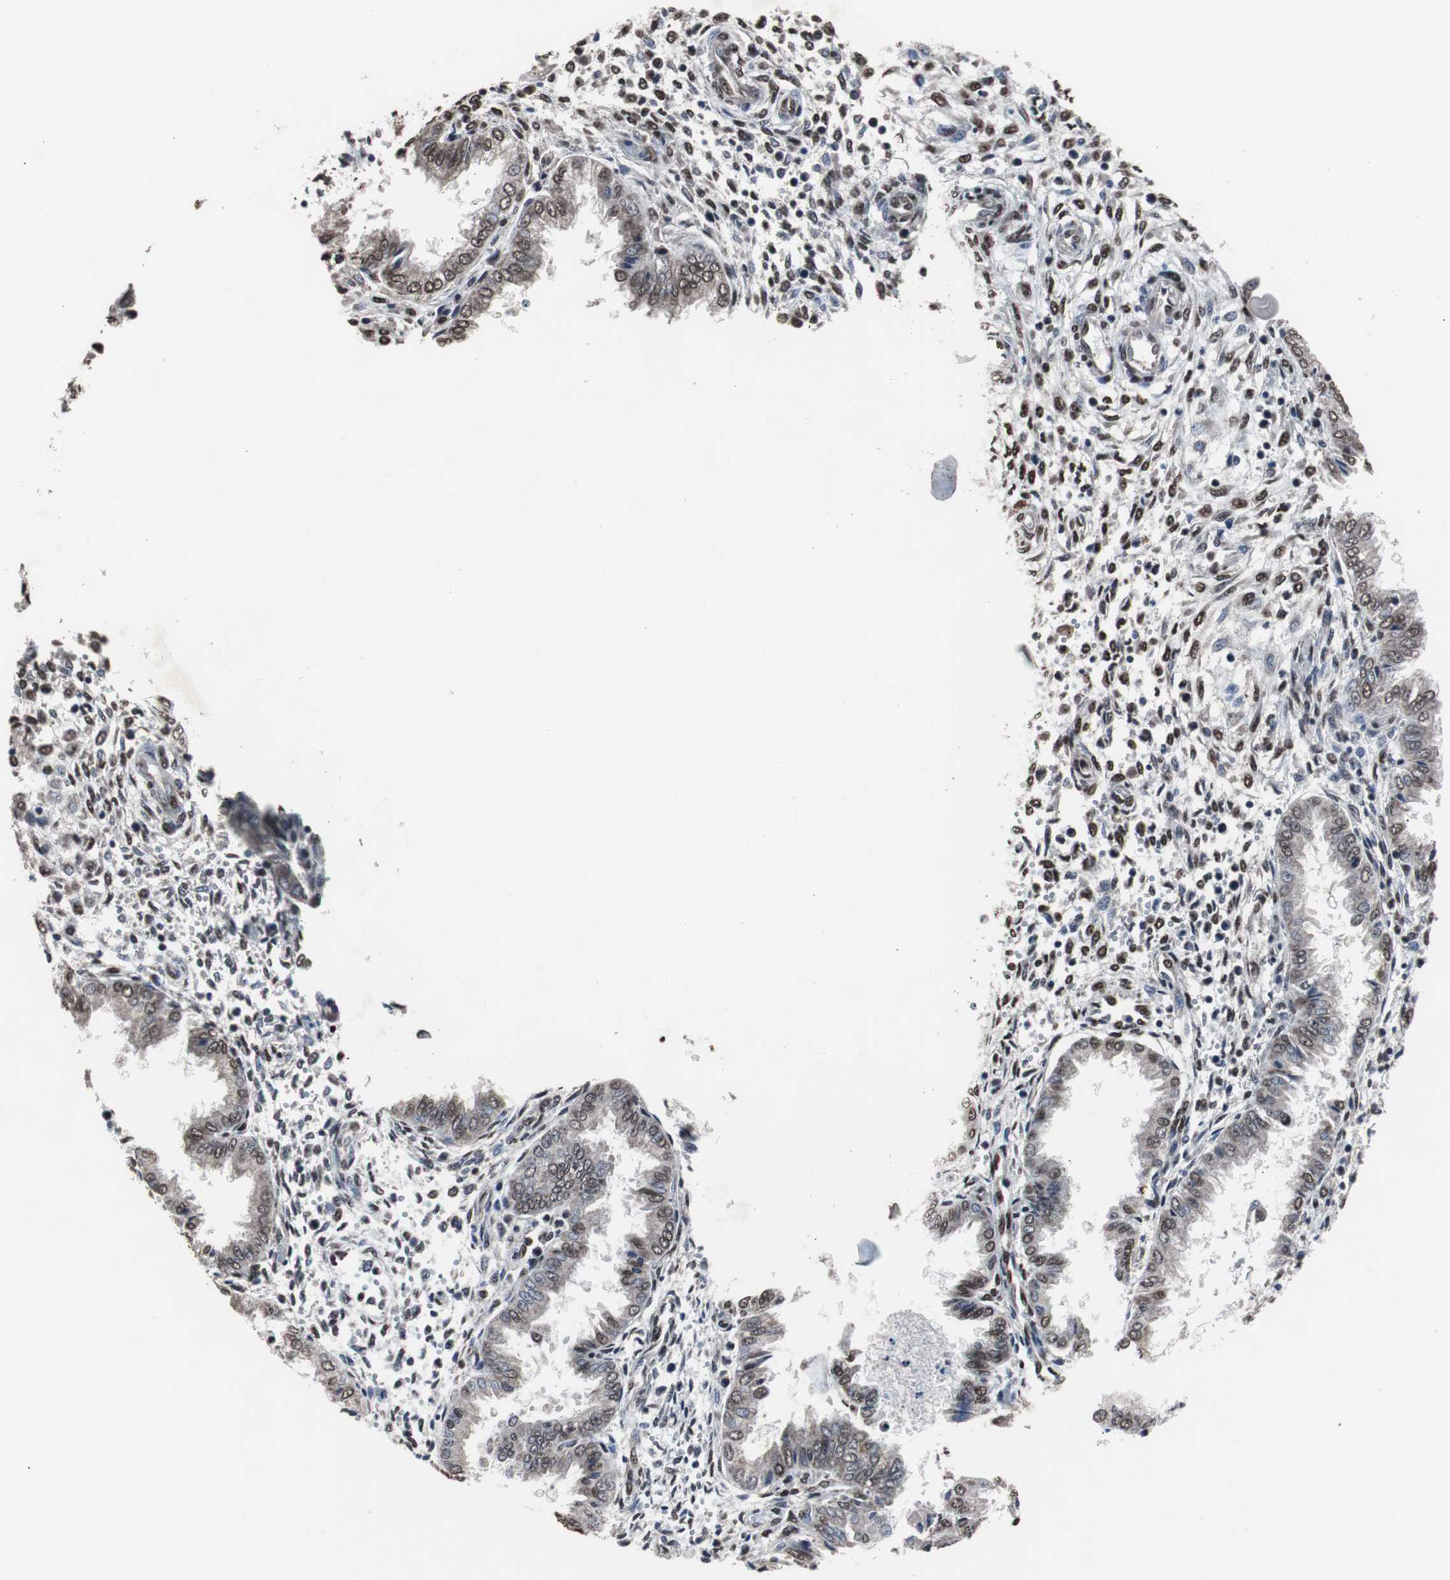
{"staining": {"intensity": "weak", "quantity": "25%-75%", "location": "nuclear"}, "tissue": "endometrium", "cell_type": "Cells in endometrial stroma", "image_type": "normal", "snomed": [{"axis": "morphology", "description": "Normal tissue, NOS"}, {"axis": "topography", "description": "Endometrium"}], "caption": "This image exhibits immunohistochemistry (IHC) staining of benign human endometrium, with low weak nuclear positivity in about 25%-75% of cells in endometrial stroma.", "gene": "MED27", "patient": {"sex": "female", "age": 33}}